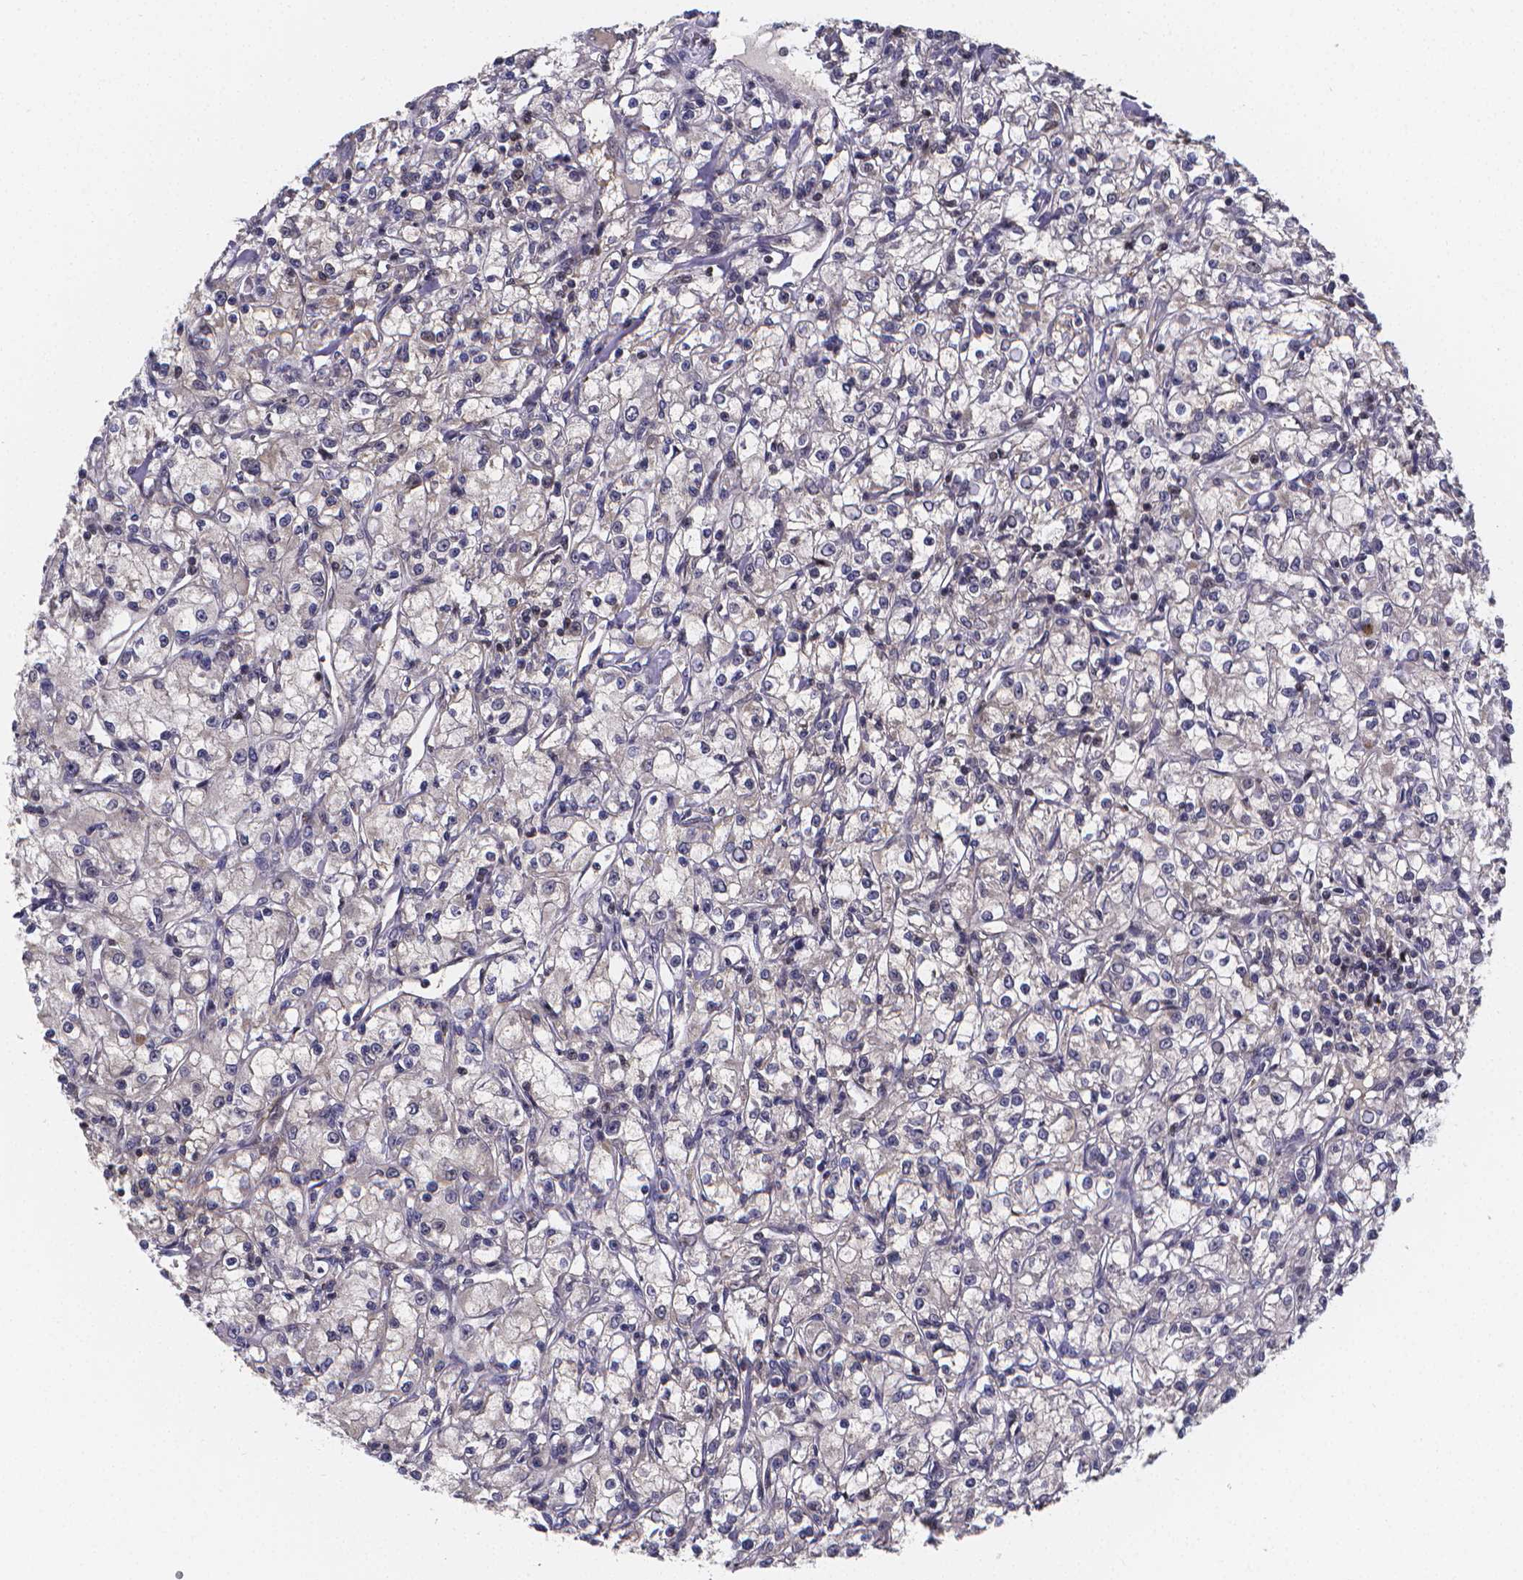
{"staining": {"intensity": "negative", "quantity": "none", "location": "none"}, "tissue": "renal cancer", "cell_type": "Tumor cells", "image_type": "cancer", "snomed": [{"axis": "morphology", "description": "Adenocarcinoma, NOS"}, {"axis": "topography", "description": "Kidney"}], "caption": "The image shows no significant positivity in tumor cells of renal cancer.", "gene": "PAH", "patient": {"sex": "female", "age": 59}}